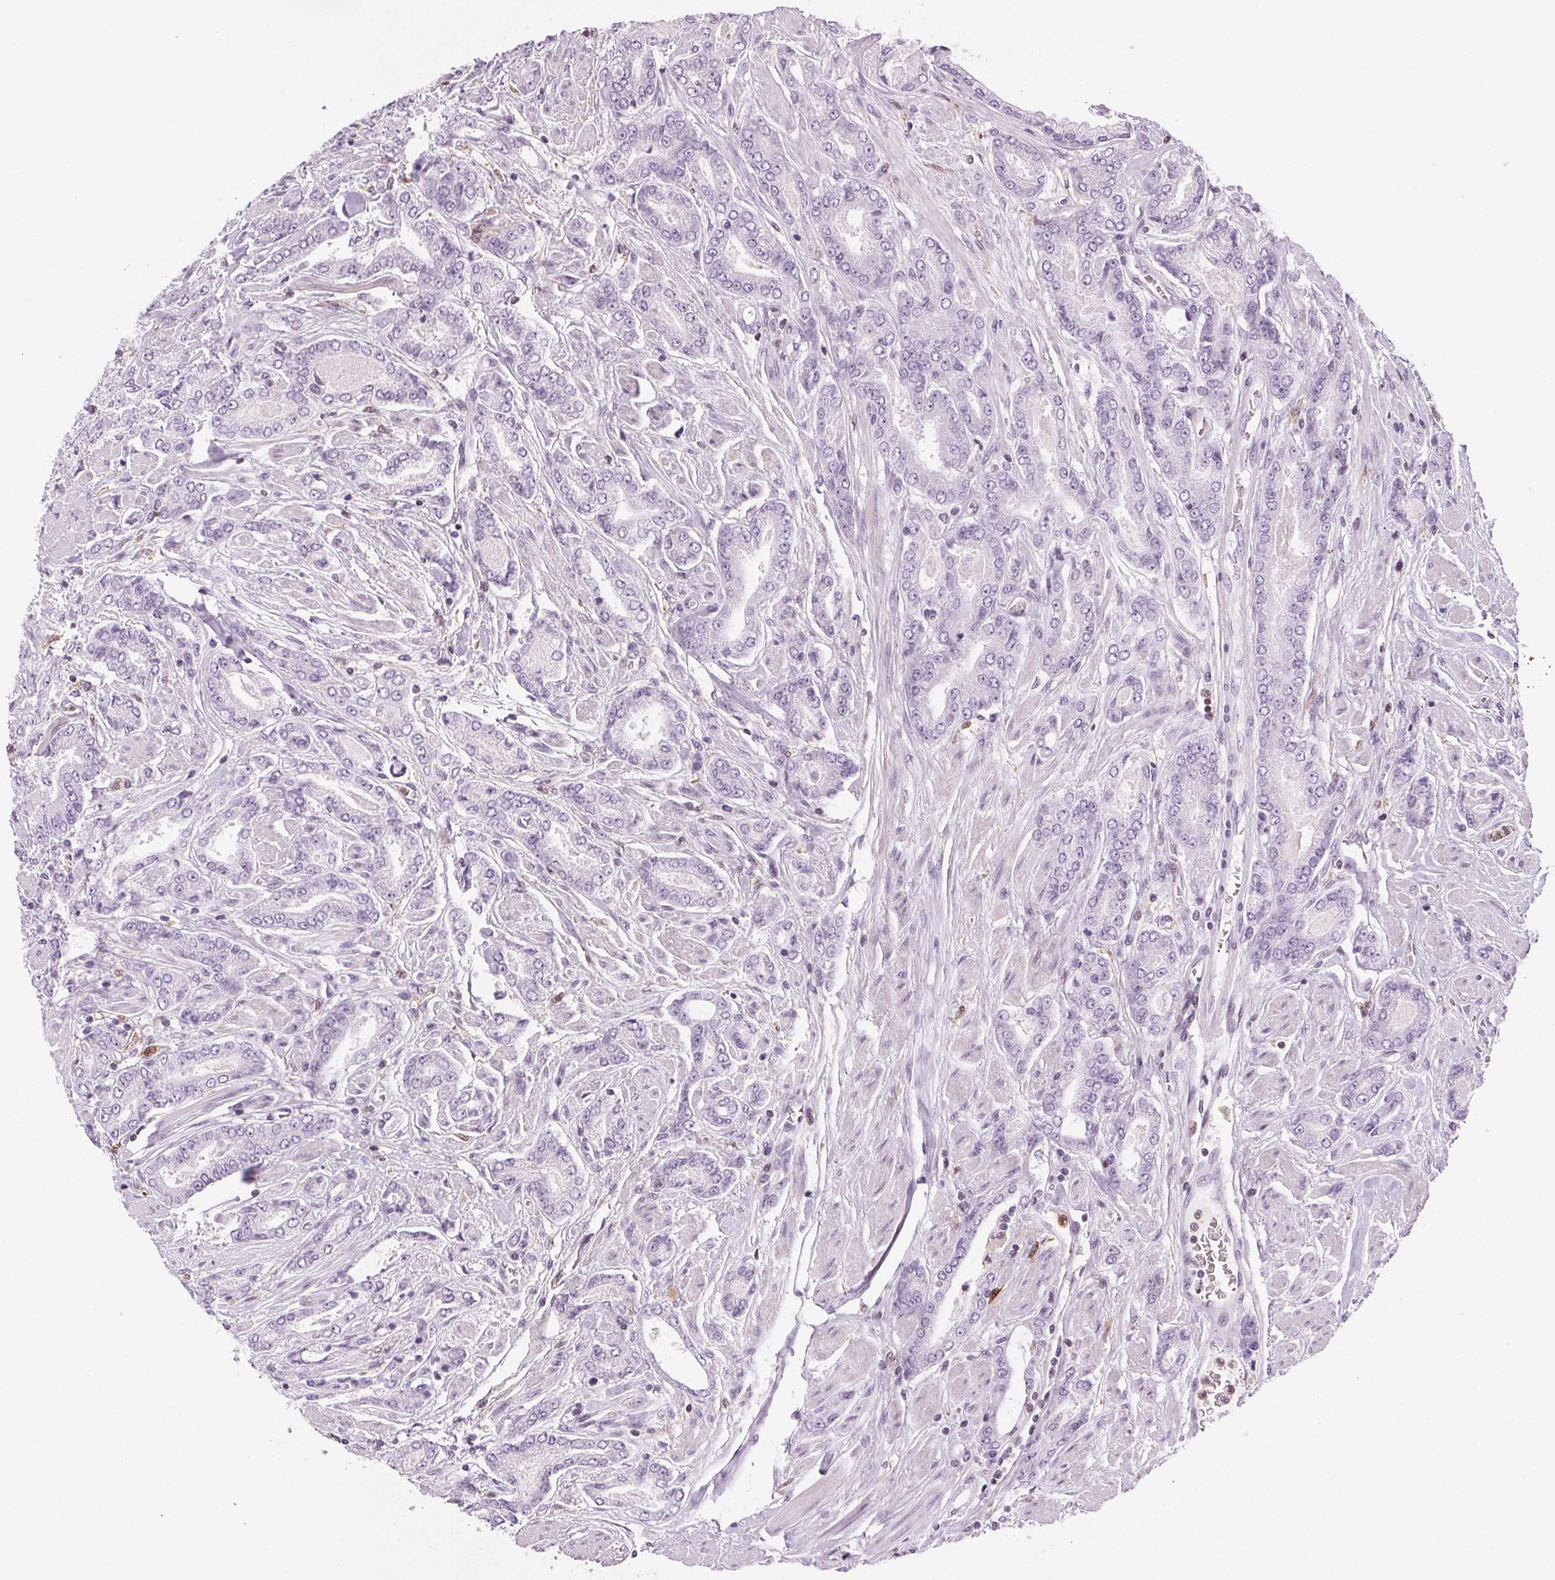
{"staining": {"intensity": "negative", "quantity": "none", "location": "none"}, "tissue": "prostate cancer", "cell_type": "Tumor cells", "image_type": "cancer", "snomed": [{"axis": "morphology", "description": "Adenocarcinoma, NOS"}, {"axis": "topography", "description": "Prostate"}], "caption": "The micrograph reveals no staining of tumor cells in prostate adenocarcinoma. (DAB immunohistochemistry visualized using brightfield microscopy, high magnification).", "gene": "SLC6A19", "patient": {"sex": "male", "age": 64}}